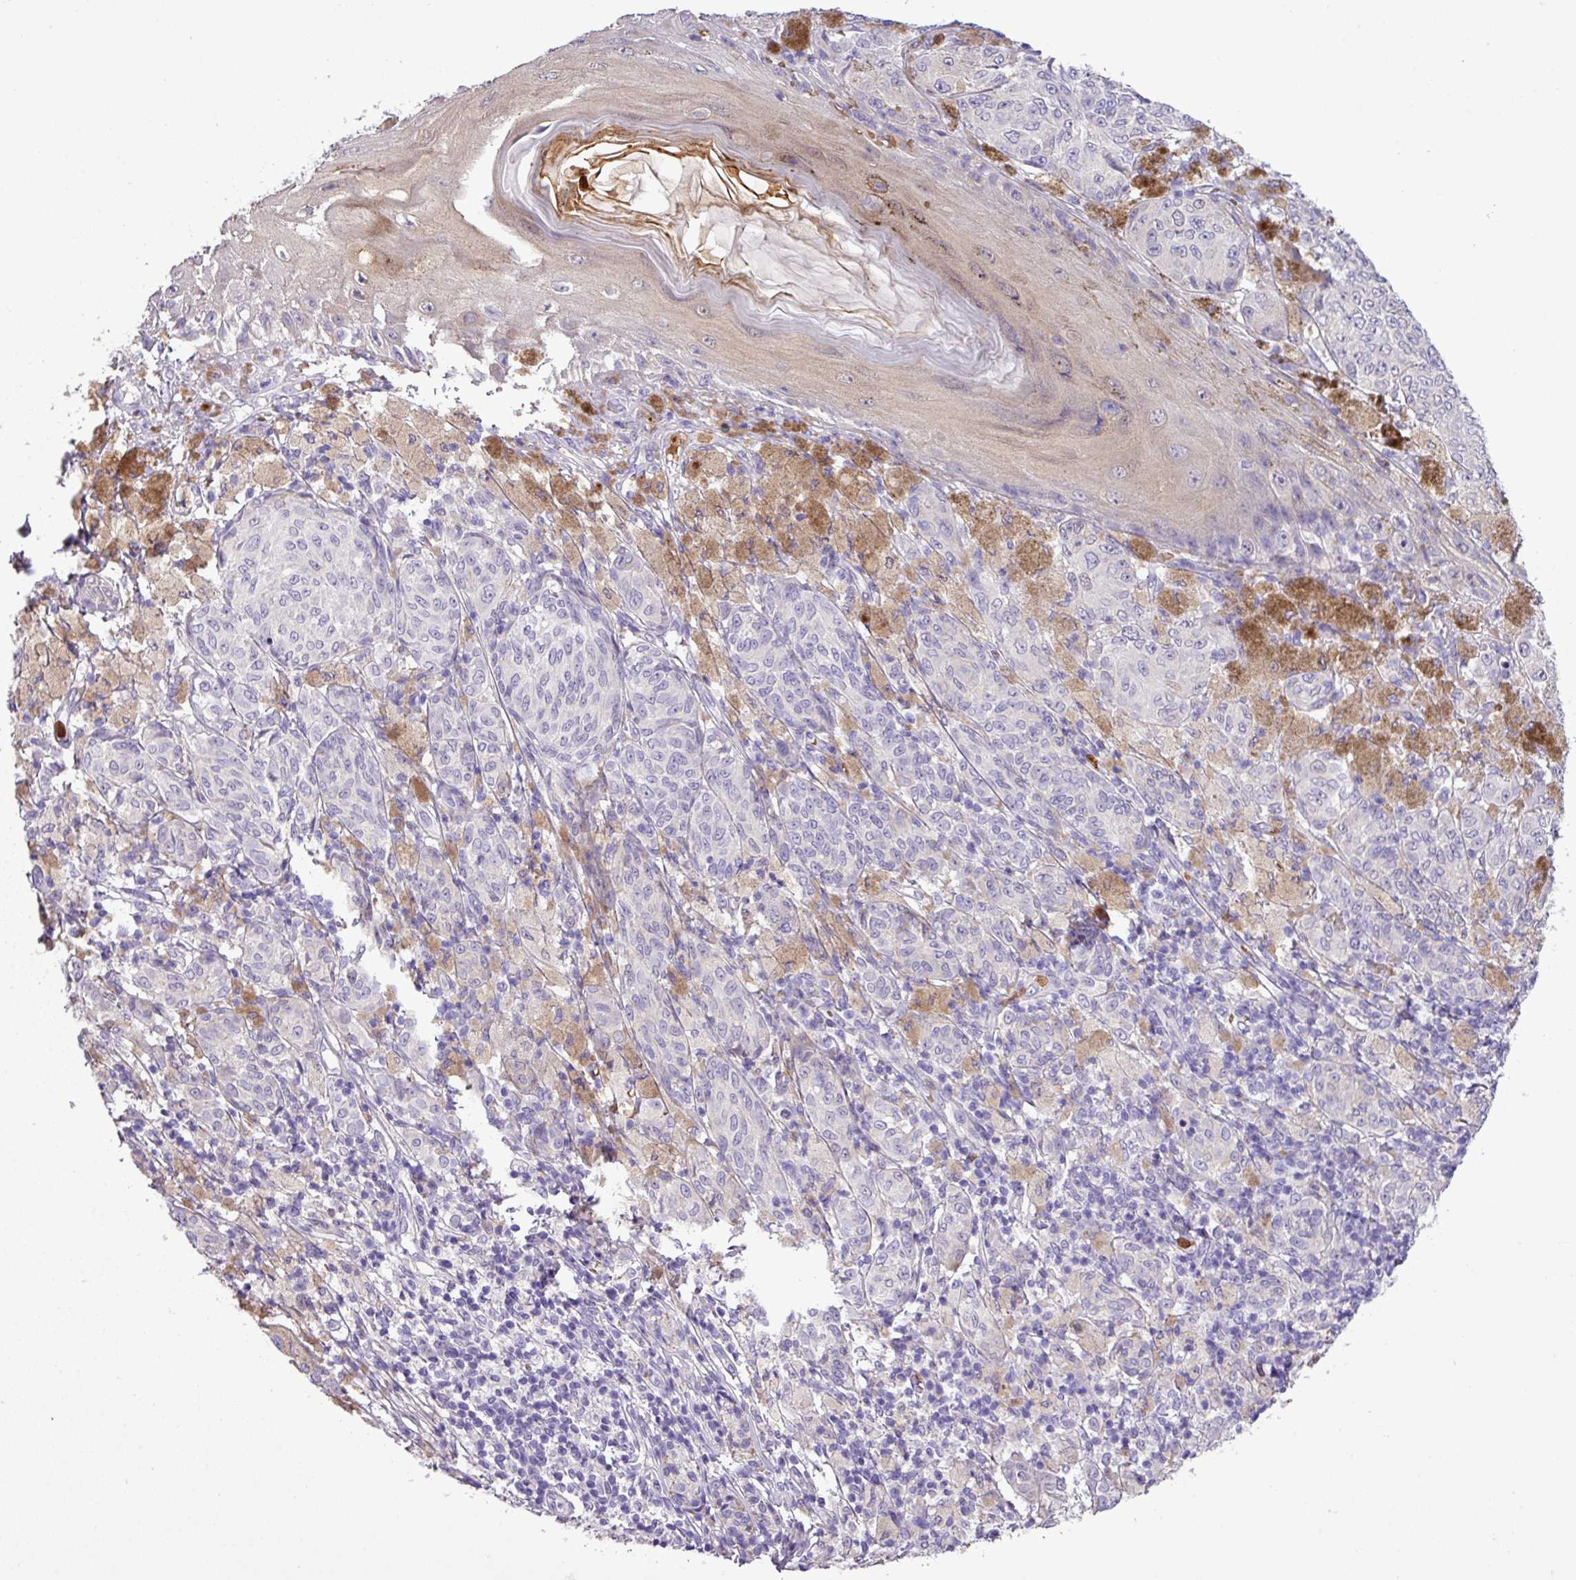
{"staining": {"intensity": "negative", "quantity": "none", "location": "none"}, "tissue": "melanoma", "cell_type": "Tumor cells", "image_type": "cancer", "snomed": [{"axis": "morphology", "description": "Malignant melanoma, NOS"}, {"axis": "topography", "description": "Skin"}], "caption": "Histopathology image shows no significant protein staining in tumor cells of malignant melanoma.", "gene": "MGAT4B", "patient": {"sex": "male", "age": 42}}